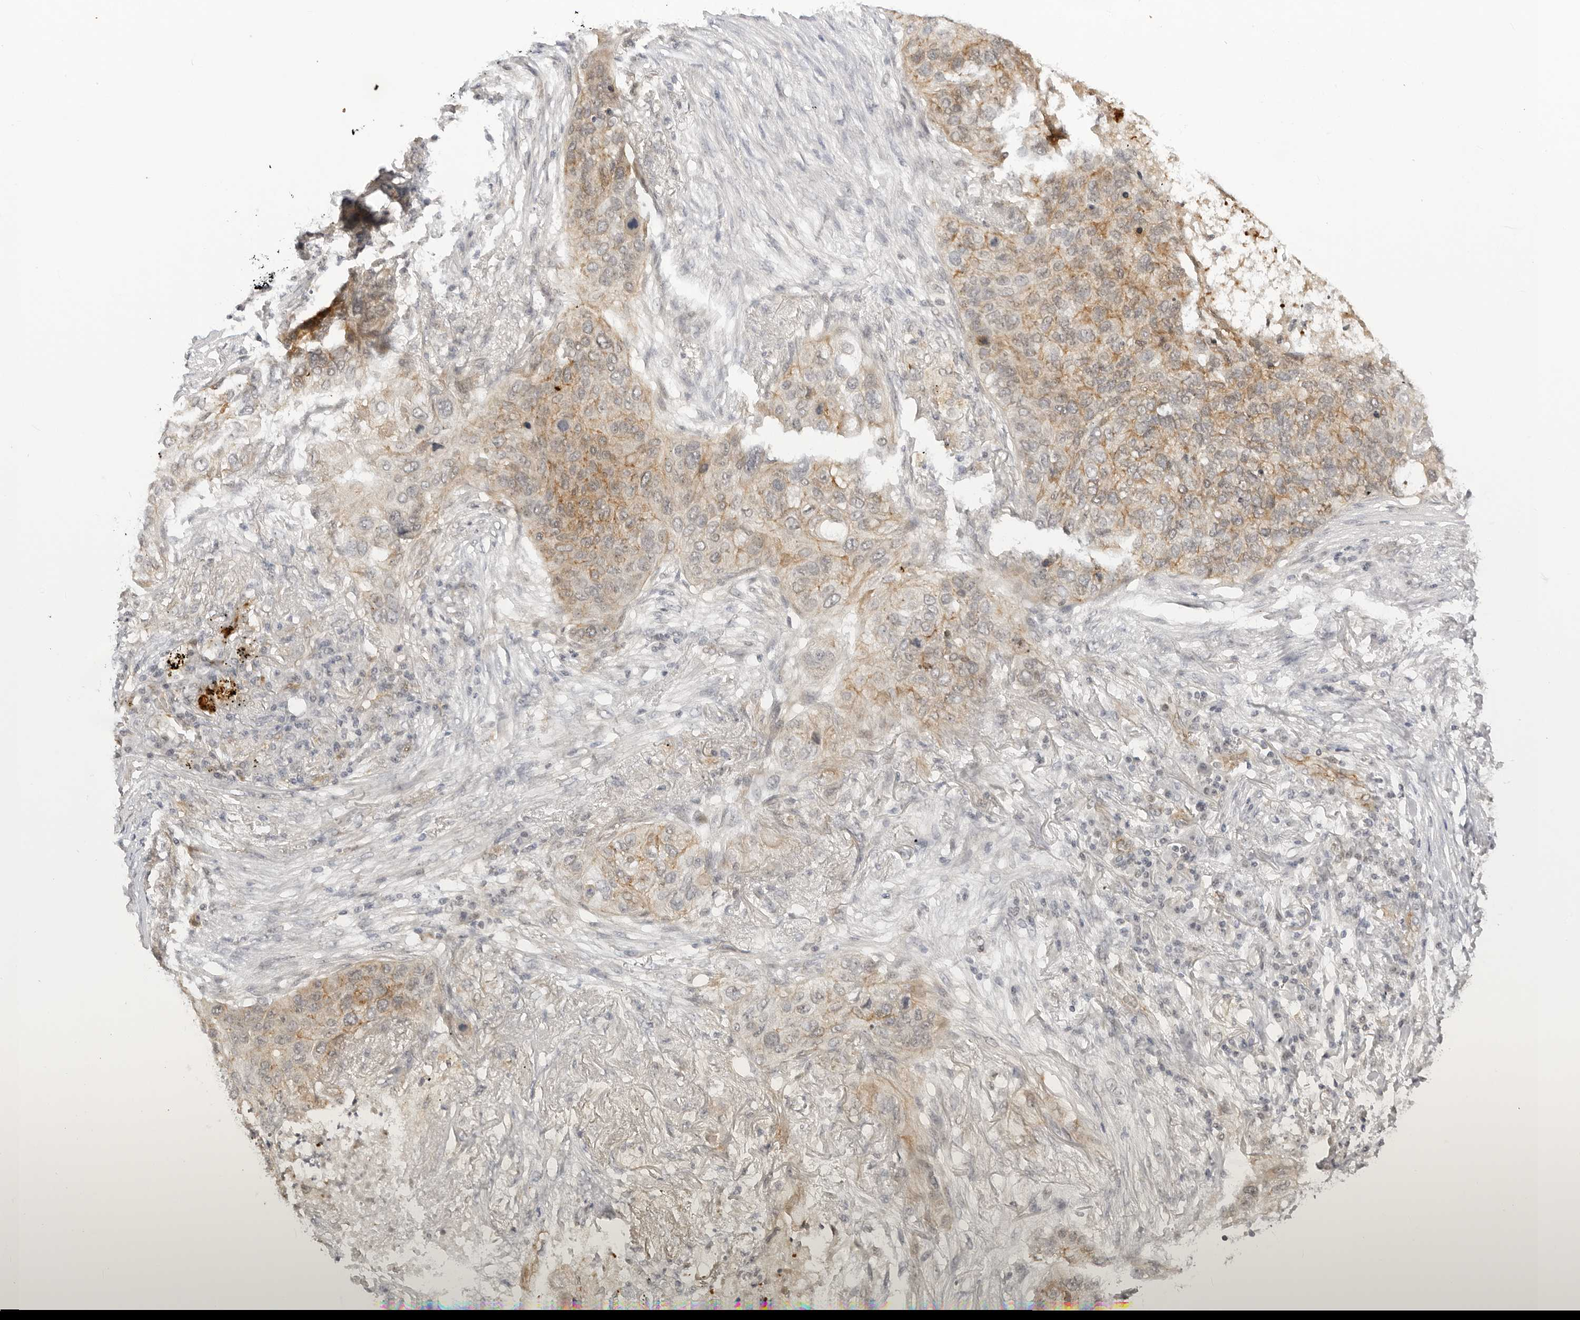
{"staining": {"intensity": "moderate", "quantity": ">75%", "location": "cytoplasmic/membranous"}, "tissue": "lung cancer", "cell_type": "Tumor cells", "image_type": "cancer", "snomed": [{"axis": "morphology", "description": "Squamous cell carcinoma, NOS"}, {"axis": "topography", "description": "Lung"}], "caption": "Immunohistochemical staining of lung cancer (squamous cell carcinoma) reveals medium levels of moderate cytoplasmic/membranous protein staining in approximately >75% of tumor cells.", "gene": "TRAPPC3", "patient": {"sex": "female", "age": 63}}